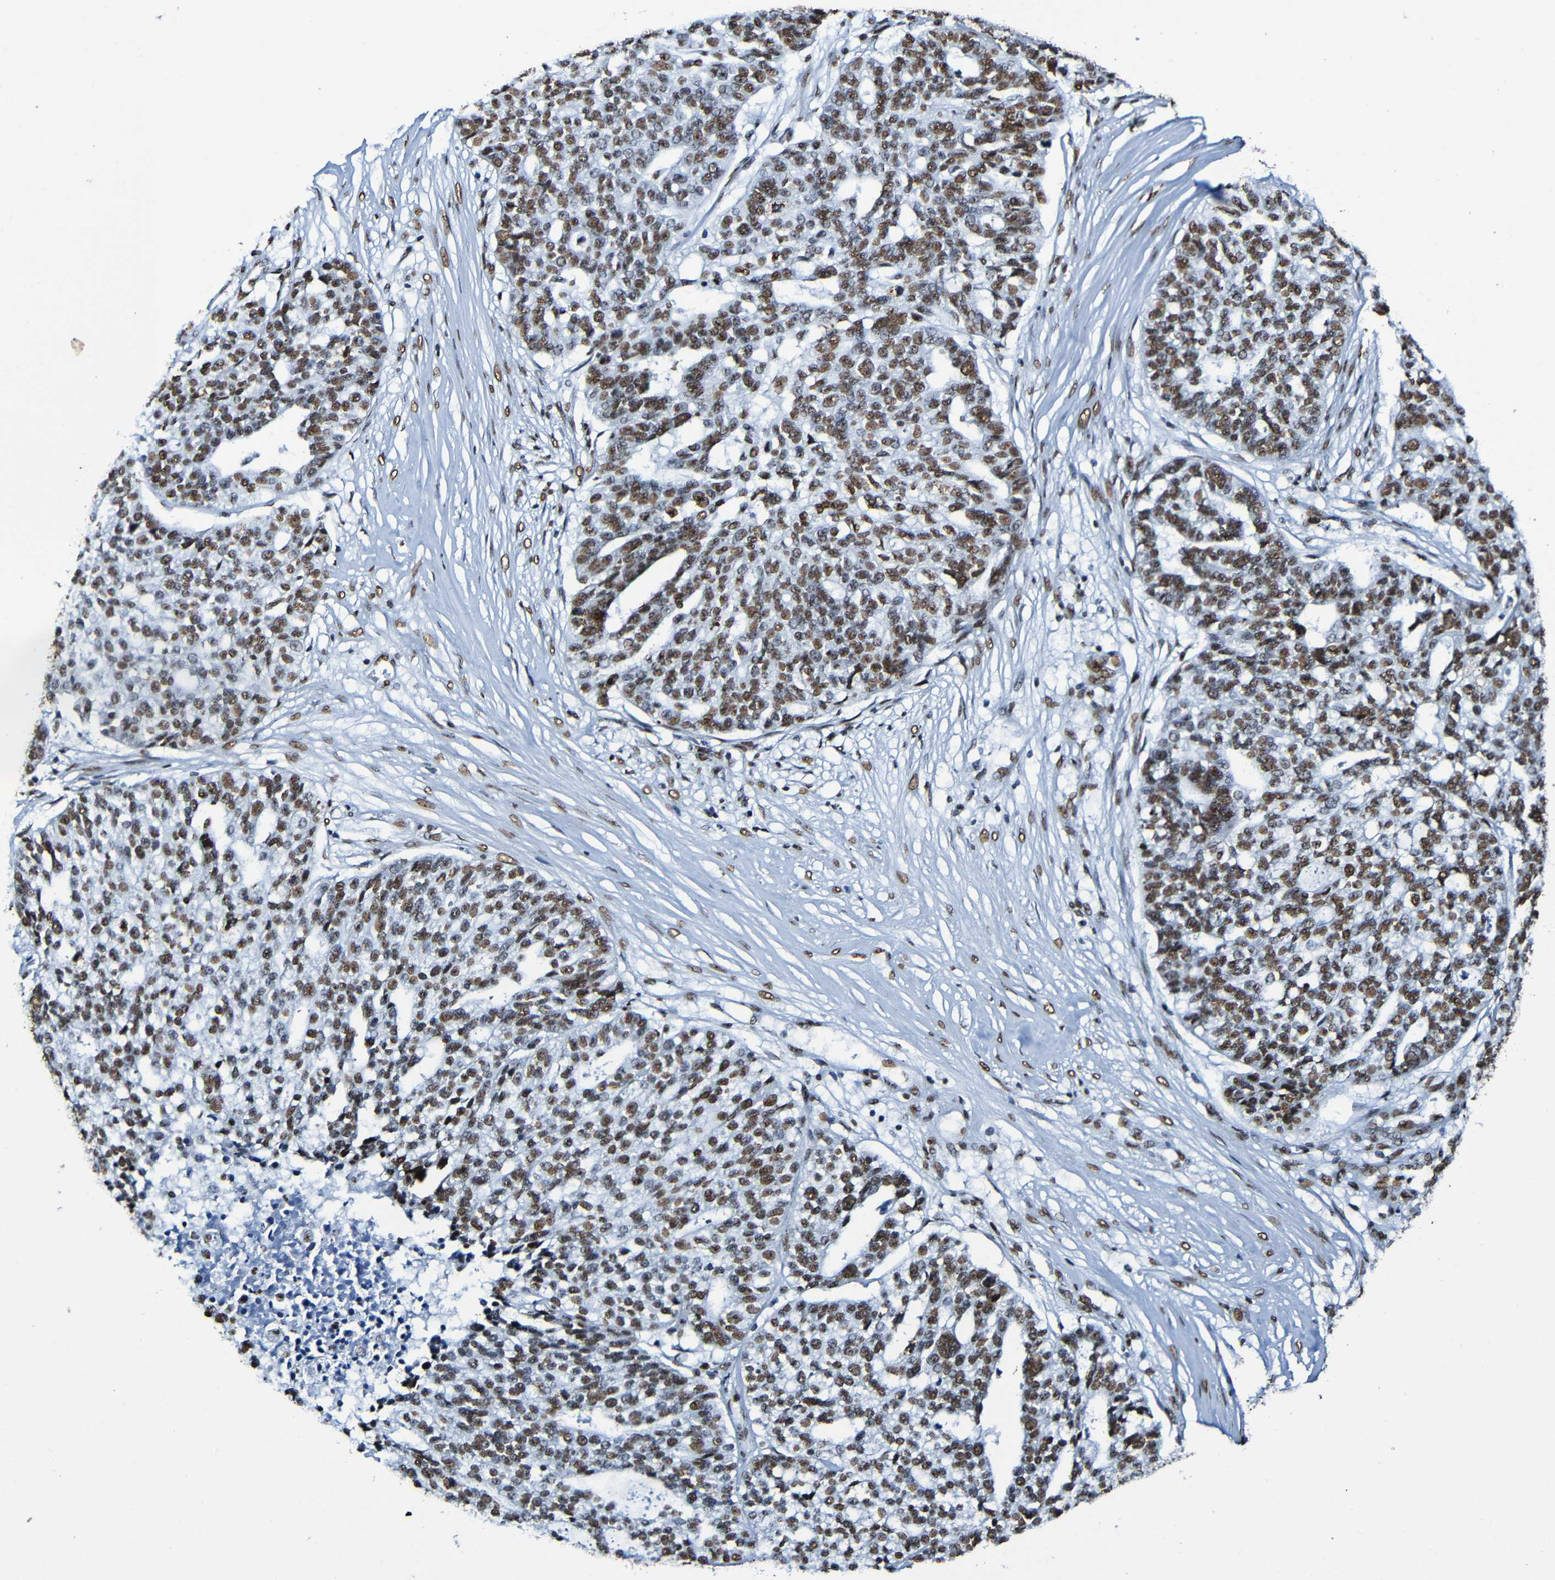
{"staining": {"intensity": "moderate", "quantity": ">75%", "location": "nuclear"}, "tissue": "ovarian cancer", "cell_type": "Tumor cells", "image_type": "cancer", "snomed": [{"axis": "morphology", "description": "Cystadenocarcinoma, serous, NOS"}, {"axis": "topography", "description": "Ovary"}], "caption": "Immunohistochemical staining of ovarian cancer (serous cystadenocarcinoma) exhibits moderate nuclear protein expression in approximately >75% of tumor cells.", "gene": "SRSF3", "patient": {"sex": "female", "age": 59}}